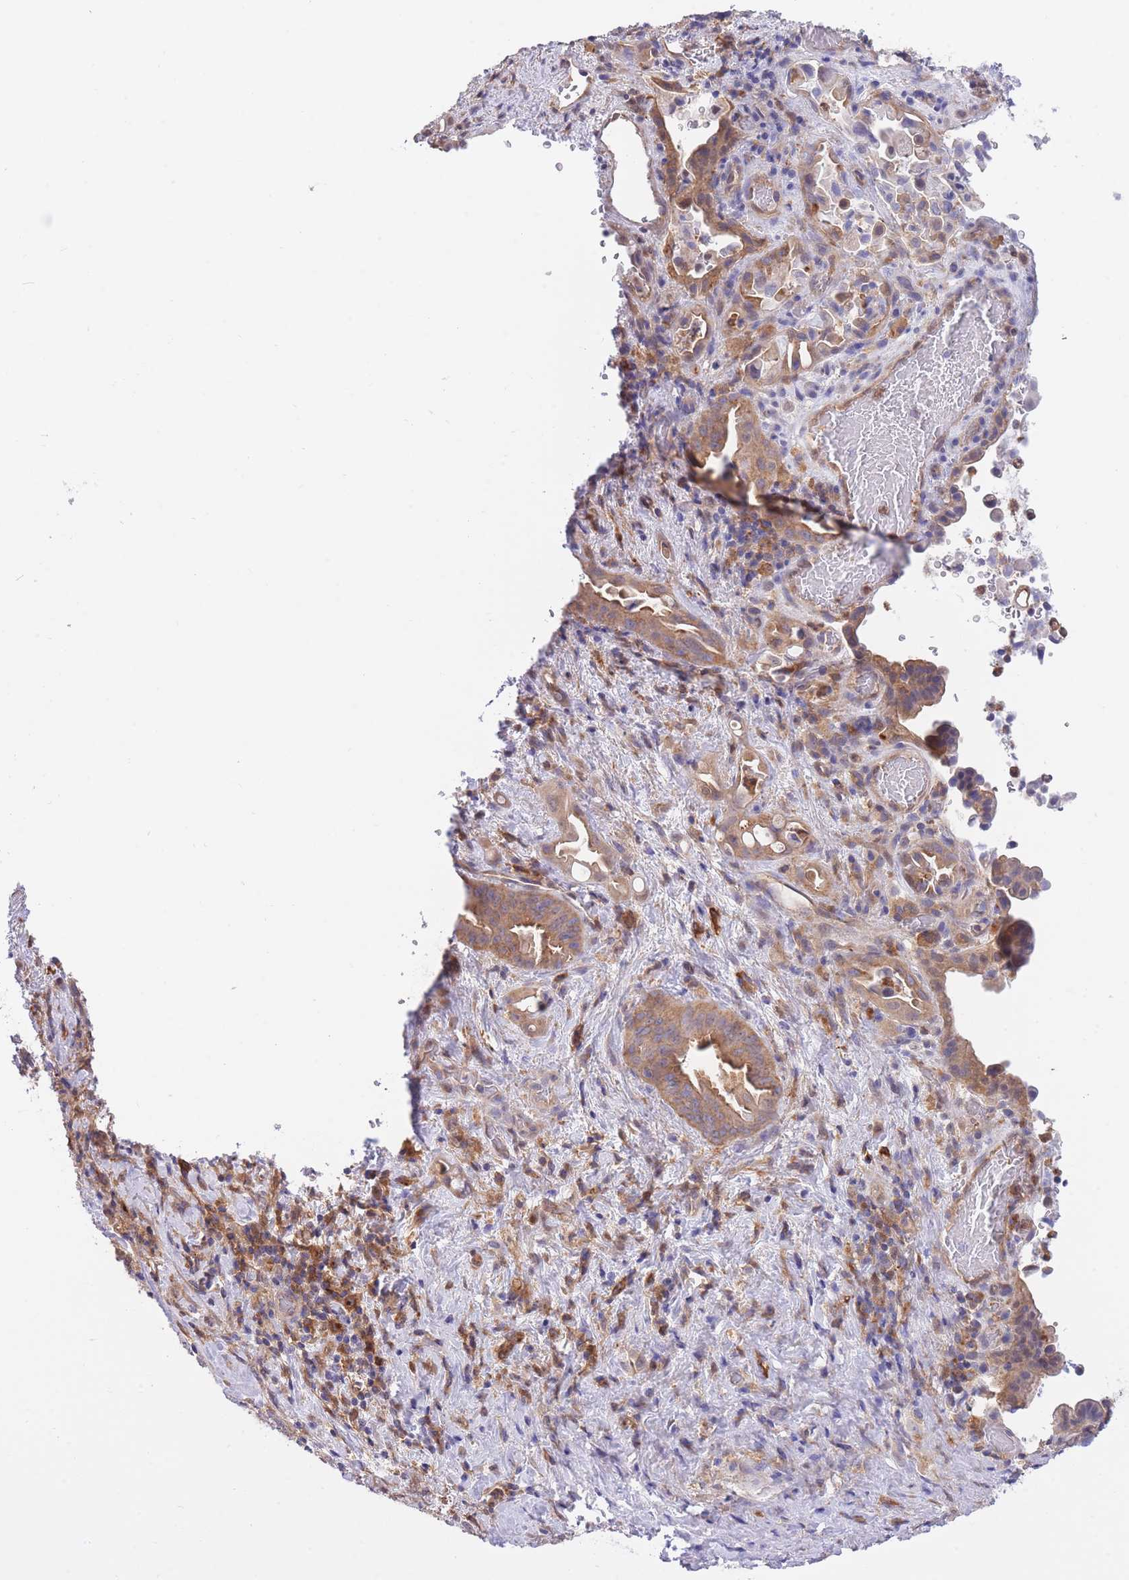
{"staining": {"intensity": "moderate", "quantity": ">75%", "location": "cytoplasmic/membranous"}, "tissue": "liver cancer", "cell_type": "Tumor cells", "image_type": "cancer", "snomed": [{"axis": "morphology", "description": "Cholangiocarcinoma"}, {"axis": "topography", "description": "Liver"}], "caption": "Approximately >75% of tumor cells in human liver cancer (cholangiocarcinoma) show moderate cytoplasmic/membranous protein positivity as visualized by brown immunohistochemical staining.", "gene": "NAMPT", "patient": {"sex": "female", "age": 68}}